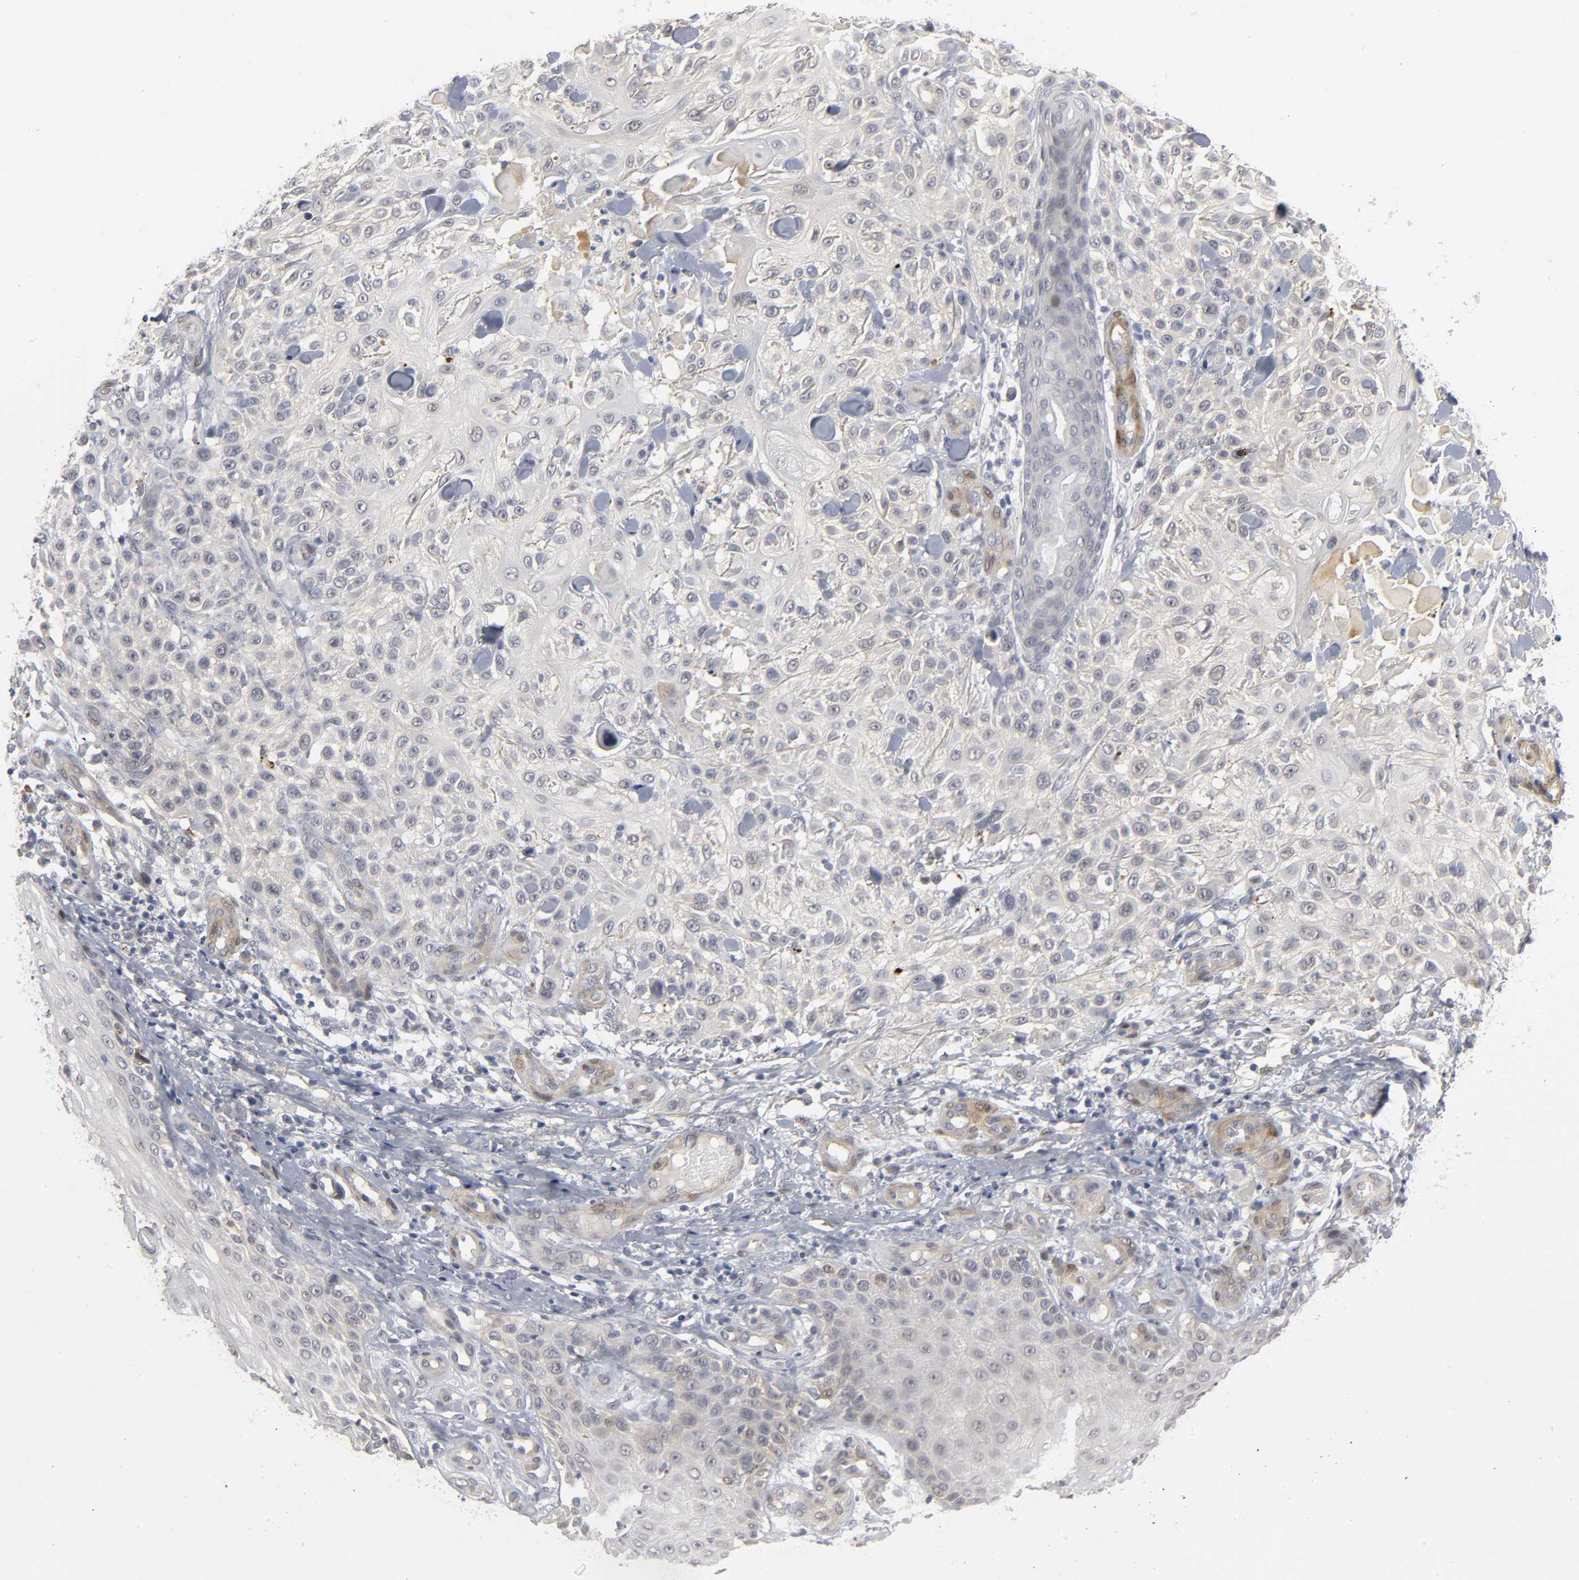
{"staining": {"intensity": "weak", "quantity": "<25%", "location": "cytoplasmic/membranous,nuclear"}, "tissue": "skin cancer", "cell_type": "Tumor cells", "image_type": "cancer", "snomed": [{"axis": "morphology", "description": "Squamous cell carcinoma, NOS"}, {"axis": "topography", "description": "Skin"}], "caption": "The photomicrograph displays no staining of tumor cells in squamous cell carcinoma (skin).", "gene": "PDLIM3", "patient": {"sex": "female", "age": 42}}